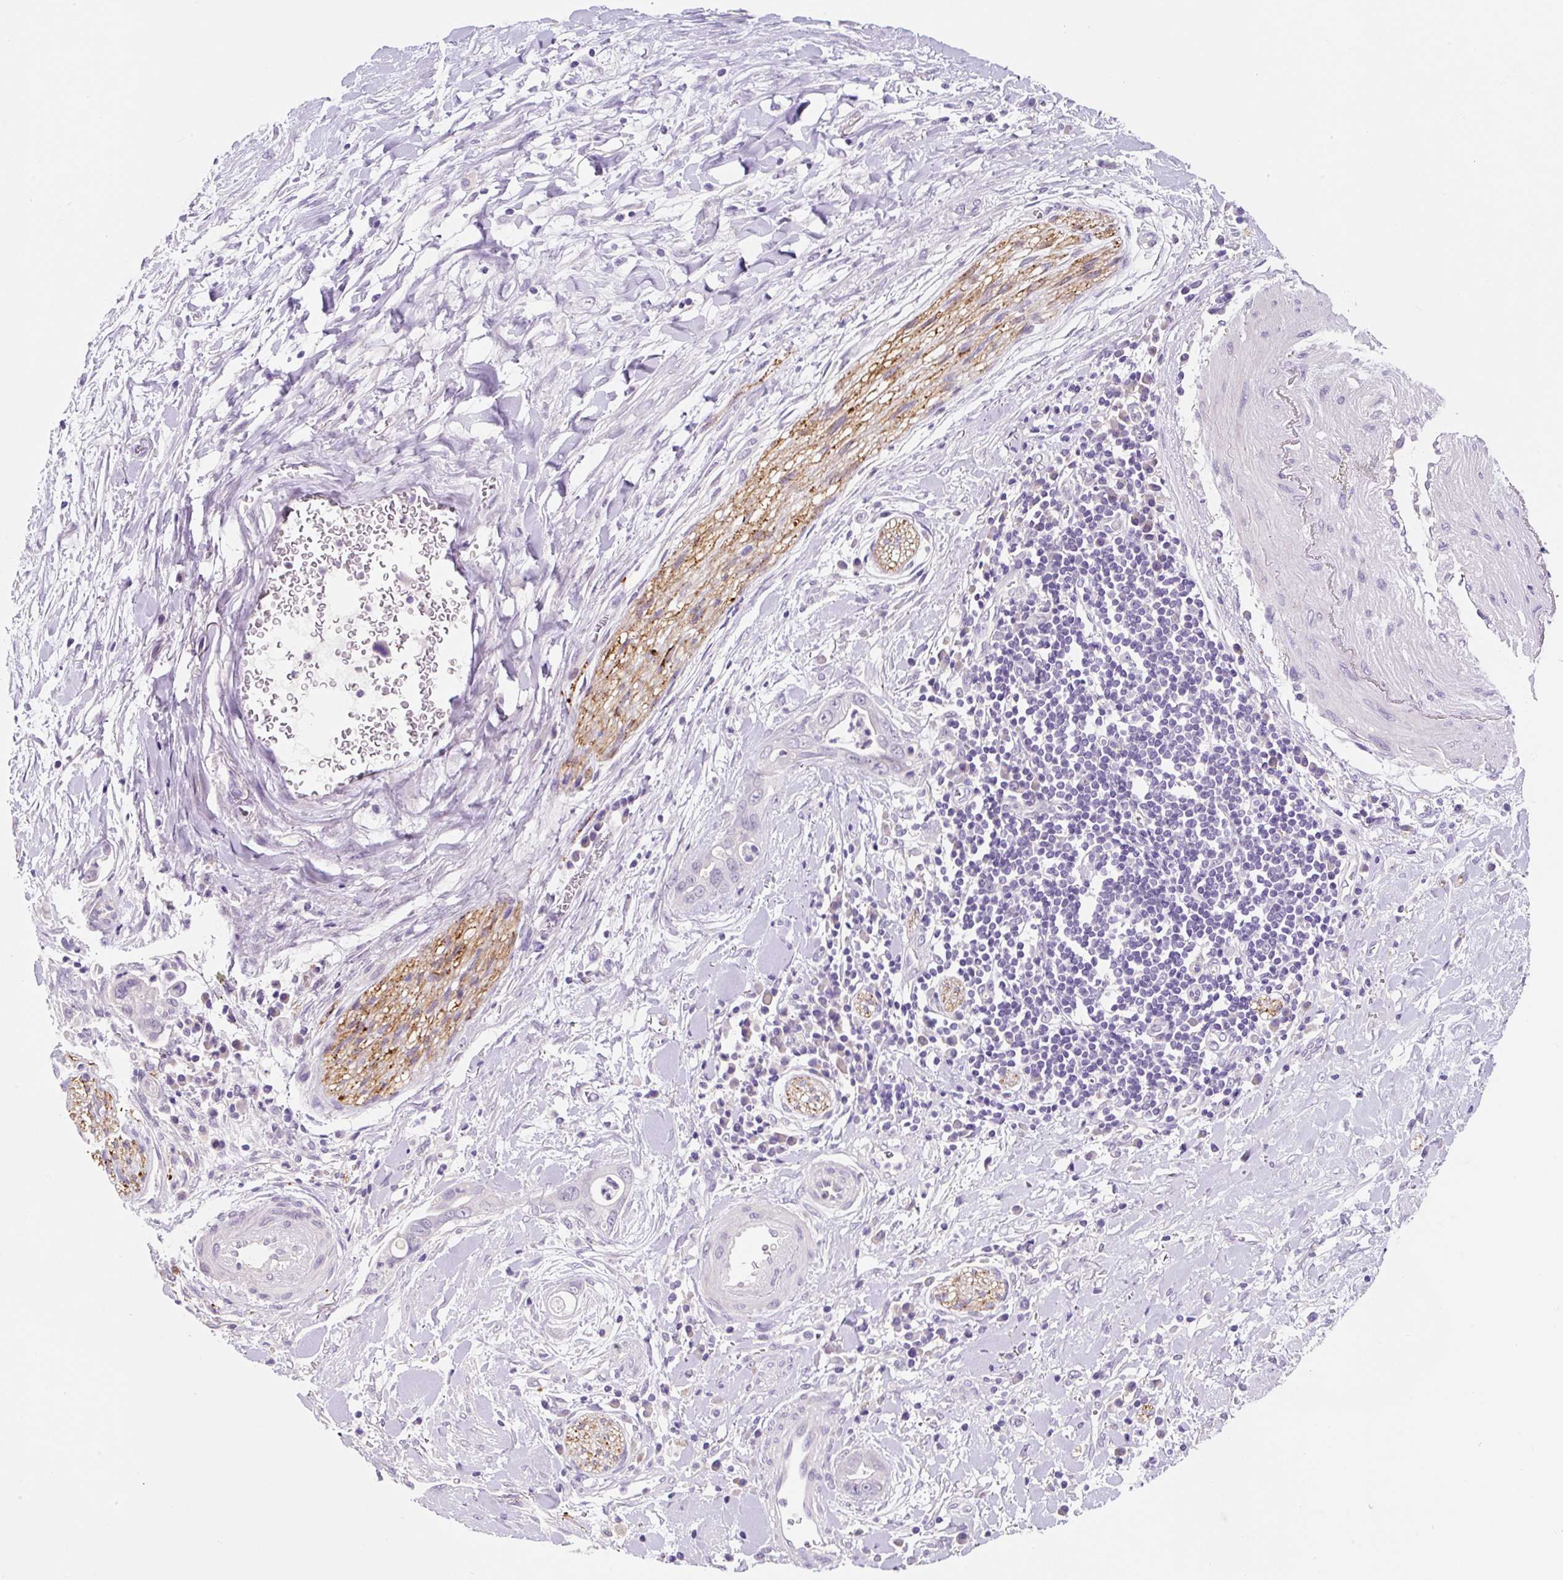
{"staining": {"intensity": "negative", "quantity": "none", "location": "none"}, "tissue": "pancreatic cancer", "cell_type": "Tumor cells", "image_type": "cancer", "snomed": [{"axis": "morphology", "description": "Adenocarcinoma, NOS"}, {"axis": "topography", "description": "Pancreas"}], "caption": "Tumor cells show no significant protein expression in adenocarcinoma (pancreatic).", "gene": "SYP", "patient": {"sex": "male", "age": 75}}